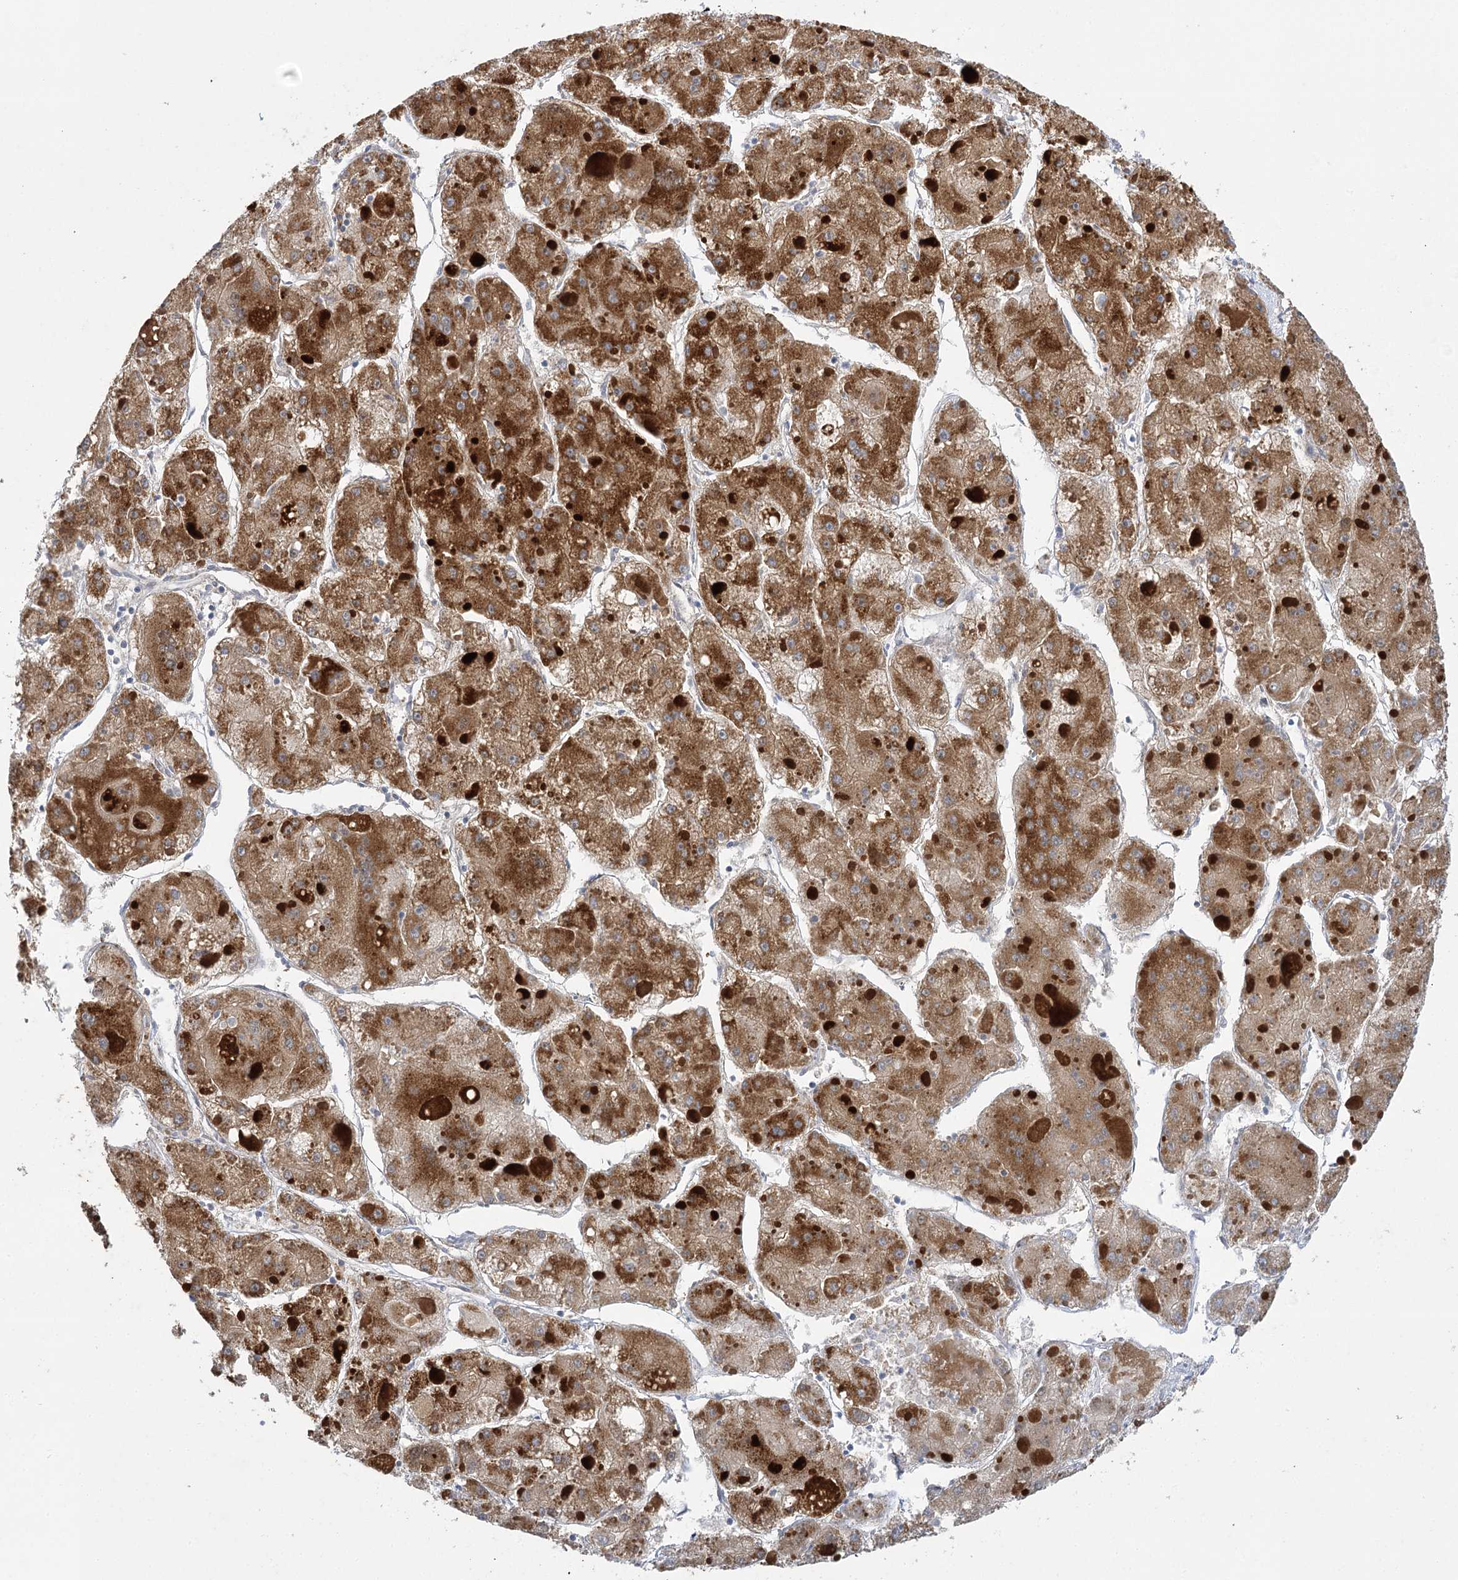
{"staining": {"intensity": "strong", "quantity": ">75%", "location": "cytoplasmic/membranous"}, "tissue": "liver cancer", "cell_type": "Tumor cells", "image_type": "cancer", "snomed": [{"axis": "morphology", "description": "Carcinoma, Hepatocellular, NOS"}, {"axis": "topography", "description": "Liver"}], "caption": "Strong cytoplasmic/membranous expression is present in approximately >75% of tumor cells in liver cancer (hepatocellular carcinoma).", "gene": "DHTKD1", "patient": {"sex": "female", "age": 73}}